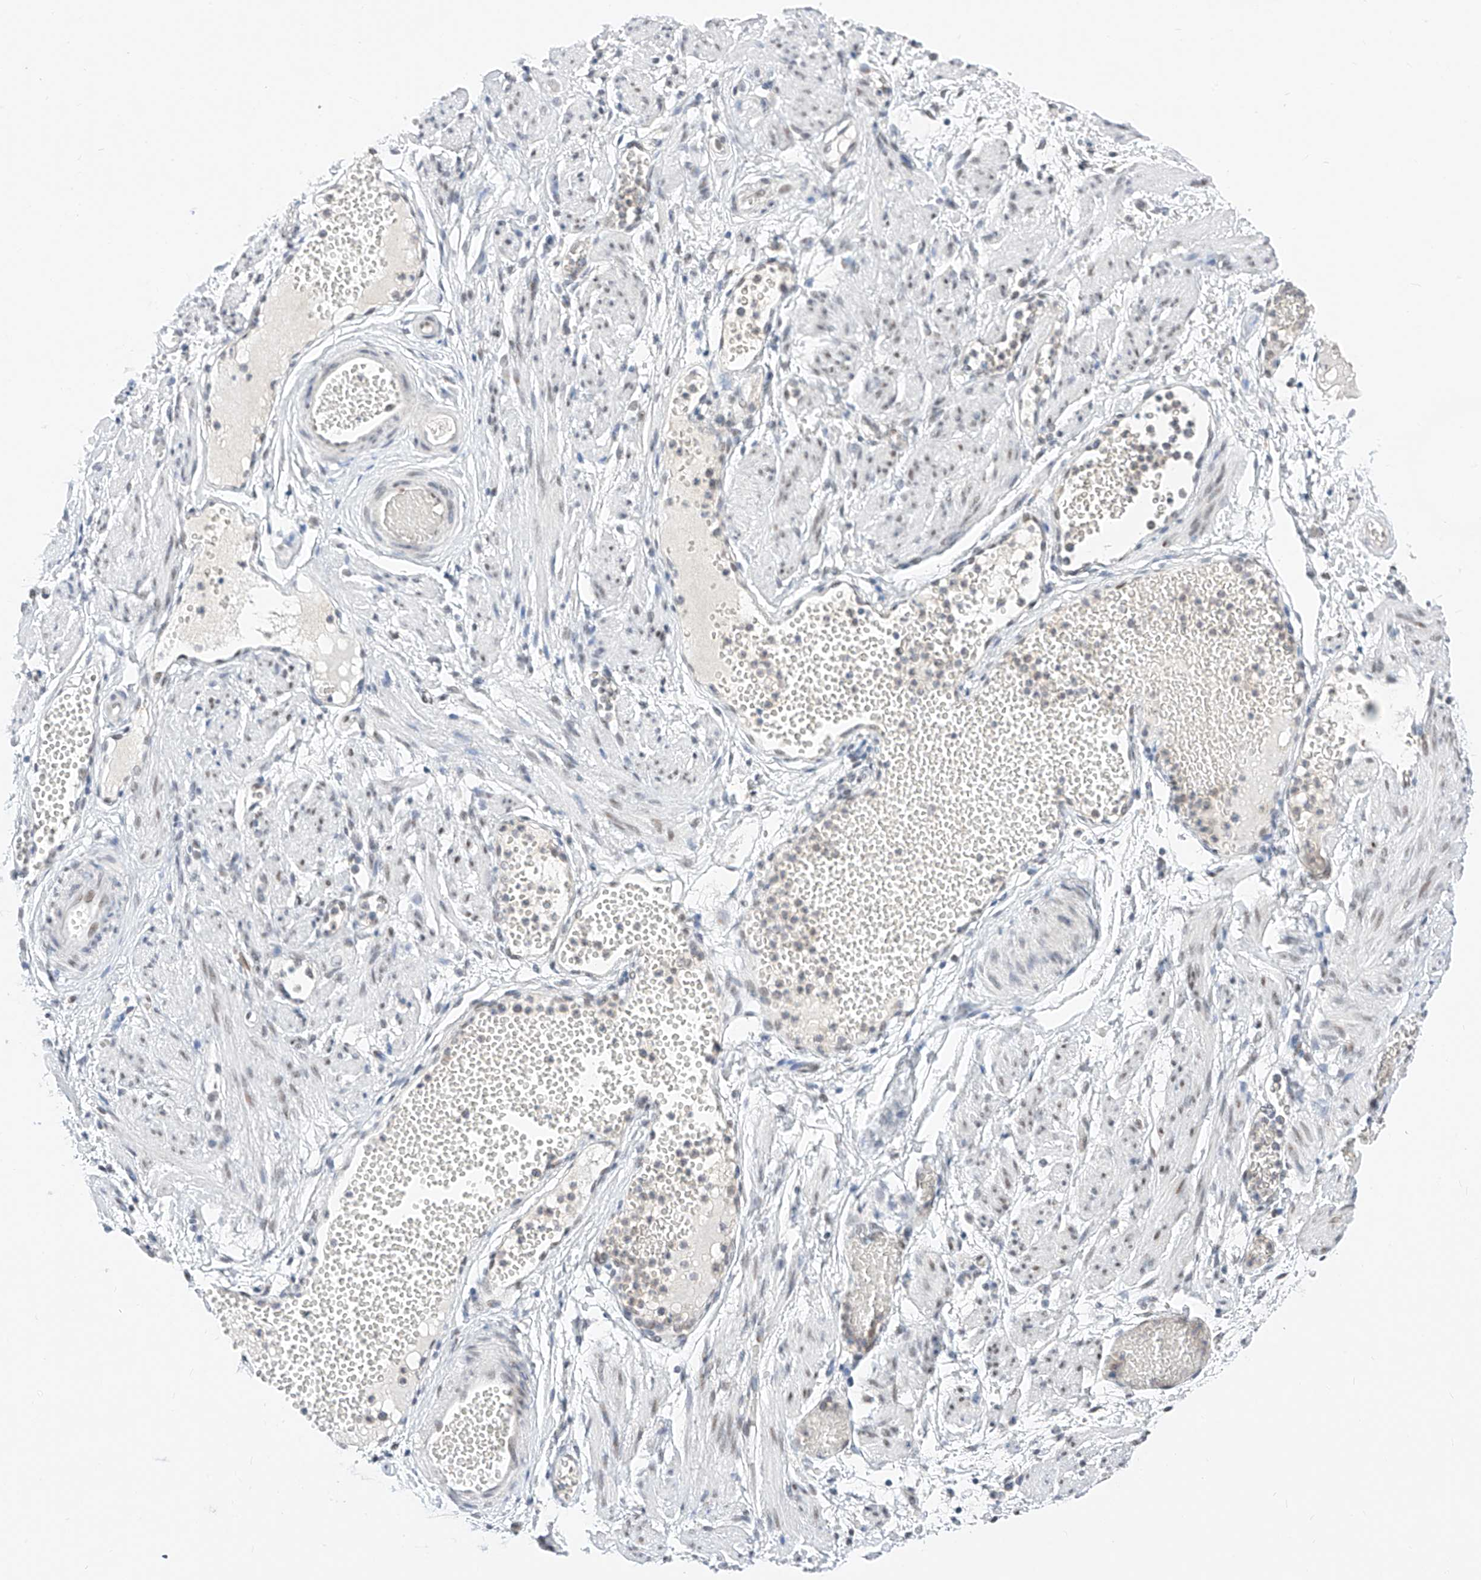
{"staining": {"intensity": "negative", "quantity": "none", "location": "none"}, "tissue": "adipose tissue", "cell_type": "Adipocytes", "image_type": "normal", "snomed": [{"axis": "morphology", "description": "Normal tissue, NOS"}, {"axis": "topography", "description": "Smooth muscle"}, {"axis": "topography", "description": "Peripheral nerve tissue"}], "caption": "Image shows no protein staining in adipocytes of benign adipose tissue.", "gene": "KCNJ1", "patient": {"sex": "female", "age": 39}}